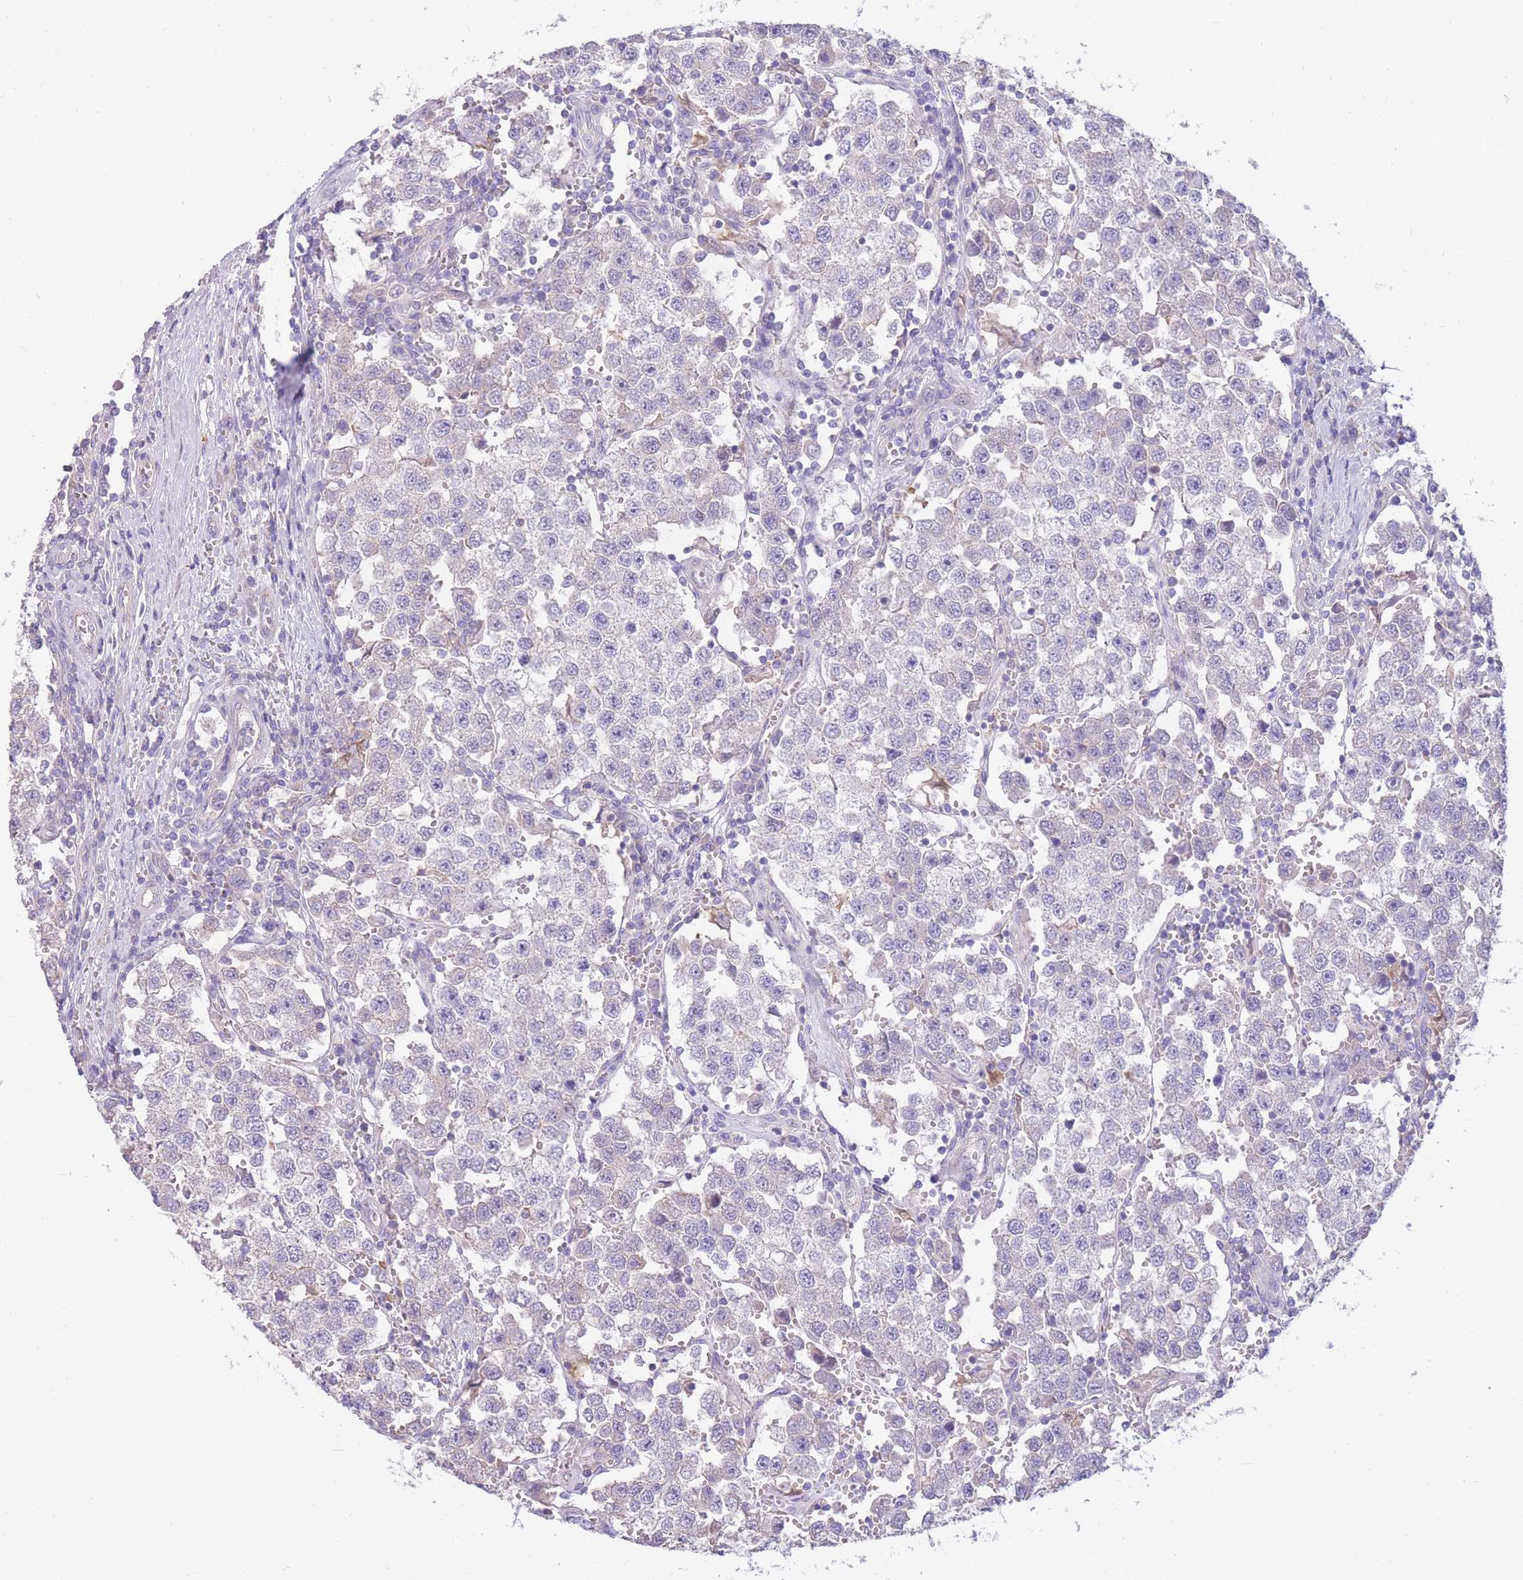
{"staining": {"intensity": "negative", "quantity": "none", "location": "none"}, "tissue": "testis cancer", "cell_type": "Tumor cells", "image_type": "cancer", "snomed": [{"axis": "morphology", "description": "Seminoma, NOS"}, {"axis": "topography", "description": "Testis"}], "caption": "This histopathology image is of testis cancer (seminoma) stained with immunohistochemistry (IHC) to label a protein in brown with the nuclei are counter-stained blue. There is no positivity in tumor cells. (DAB immunohistochemistry with hematoxylin counter stain).", "gene": "OR5T1", "patient": {"sex": "male", "age": 37}}